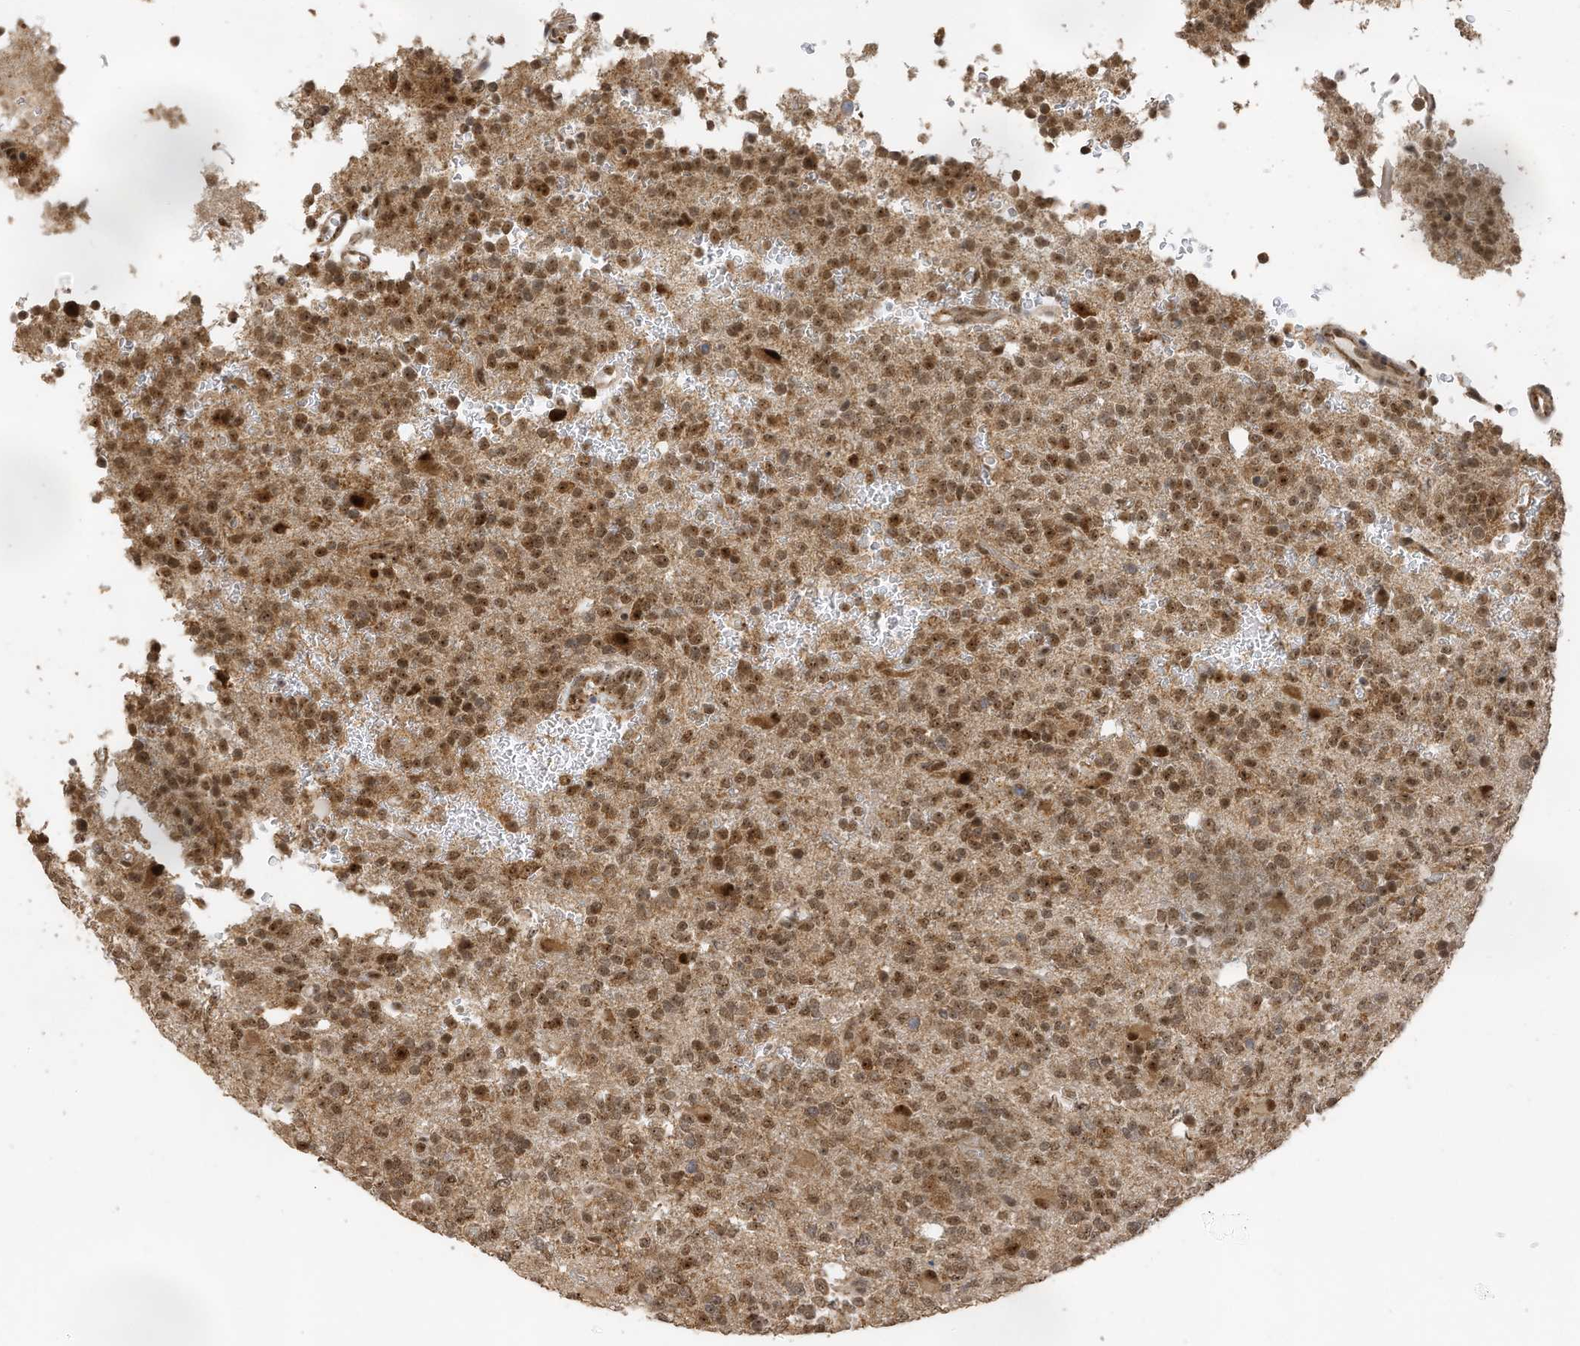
{"staining": {"intensity": "moderate", "quantity": ">75%", "location": "cytoplasmic/membranous,nuclear"}, "tissue": "glioma", "cell_type": "Tumor cells", "image_type": "cancer", "snomed": [{"axis": "morphology", "description": "Glioma, malignant, High grade"}, {"axis": "topography", "description": "Brain"}], "caption": "Protein positivity by immunohistochemistry (IHC) displays moderate cytoplasmic/membranous and nuclear staining in about >75% of tumor cells in glioma. The protein is stained brown, and the nuclei are stained in blue (DAB (3,3'-diaminobenzidine) IHC with brightfield microscopy, high magnification).", "gene": "ERLEC1", "patient": {"sex": "female", "age": 62}}